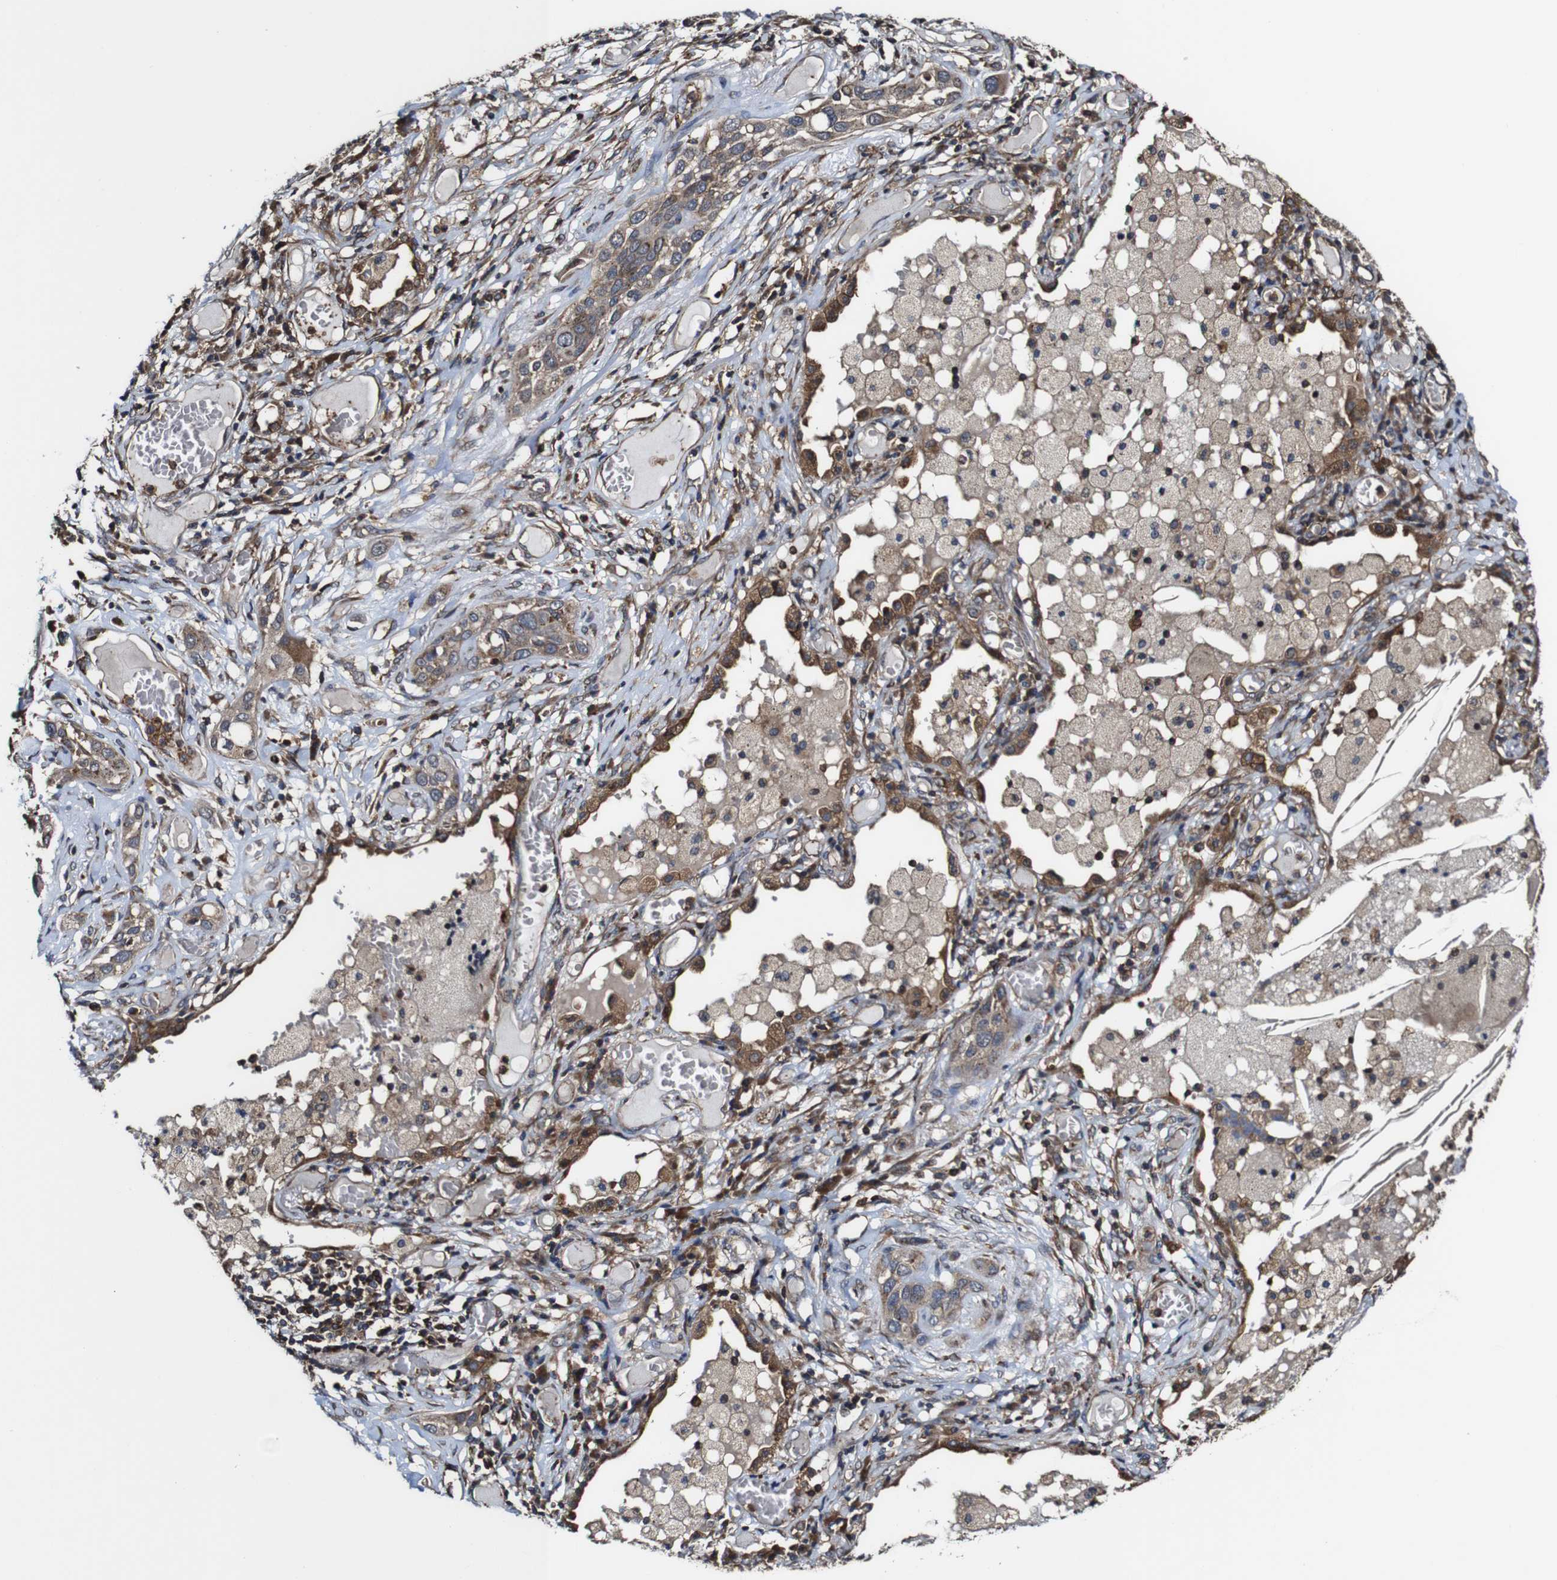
{"staining": {"intensity": "weak", "quantity": ">75%", "location": "cytoplasmic/membranous"}, "tissue": "lung cancer", "cell_type": "Tumor cells", "image_type": "cancer", "snomed": [{"axis": "morphology", "description": "Squamous cell carcinoma, NOS"}, {"axis": "topography", "description": "Lung"}], "caption": "Human lung cancer (squamous cell carcinoma) stained with a brown dye displays weak cytoplasmic/membranous positive expression in approximately >75% of tumor cells.", "gene": "TNIK", "patient": {"sex": "male", "age": 71}}